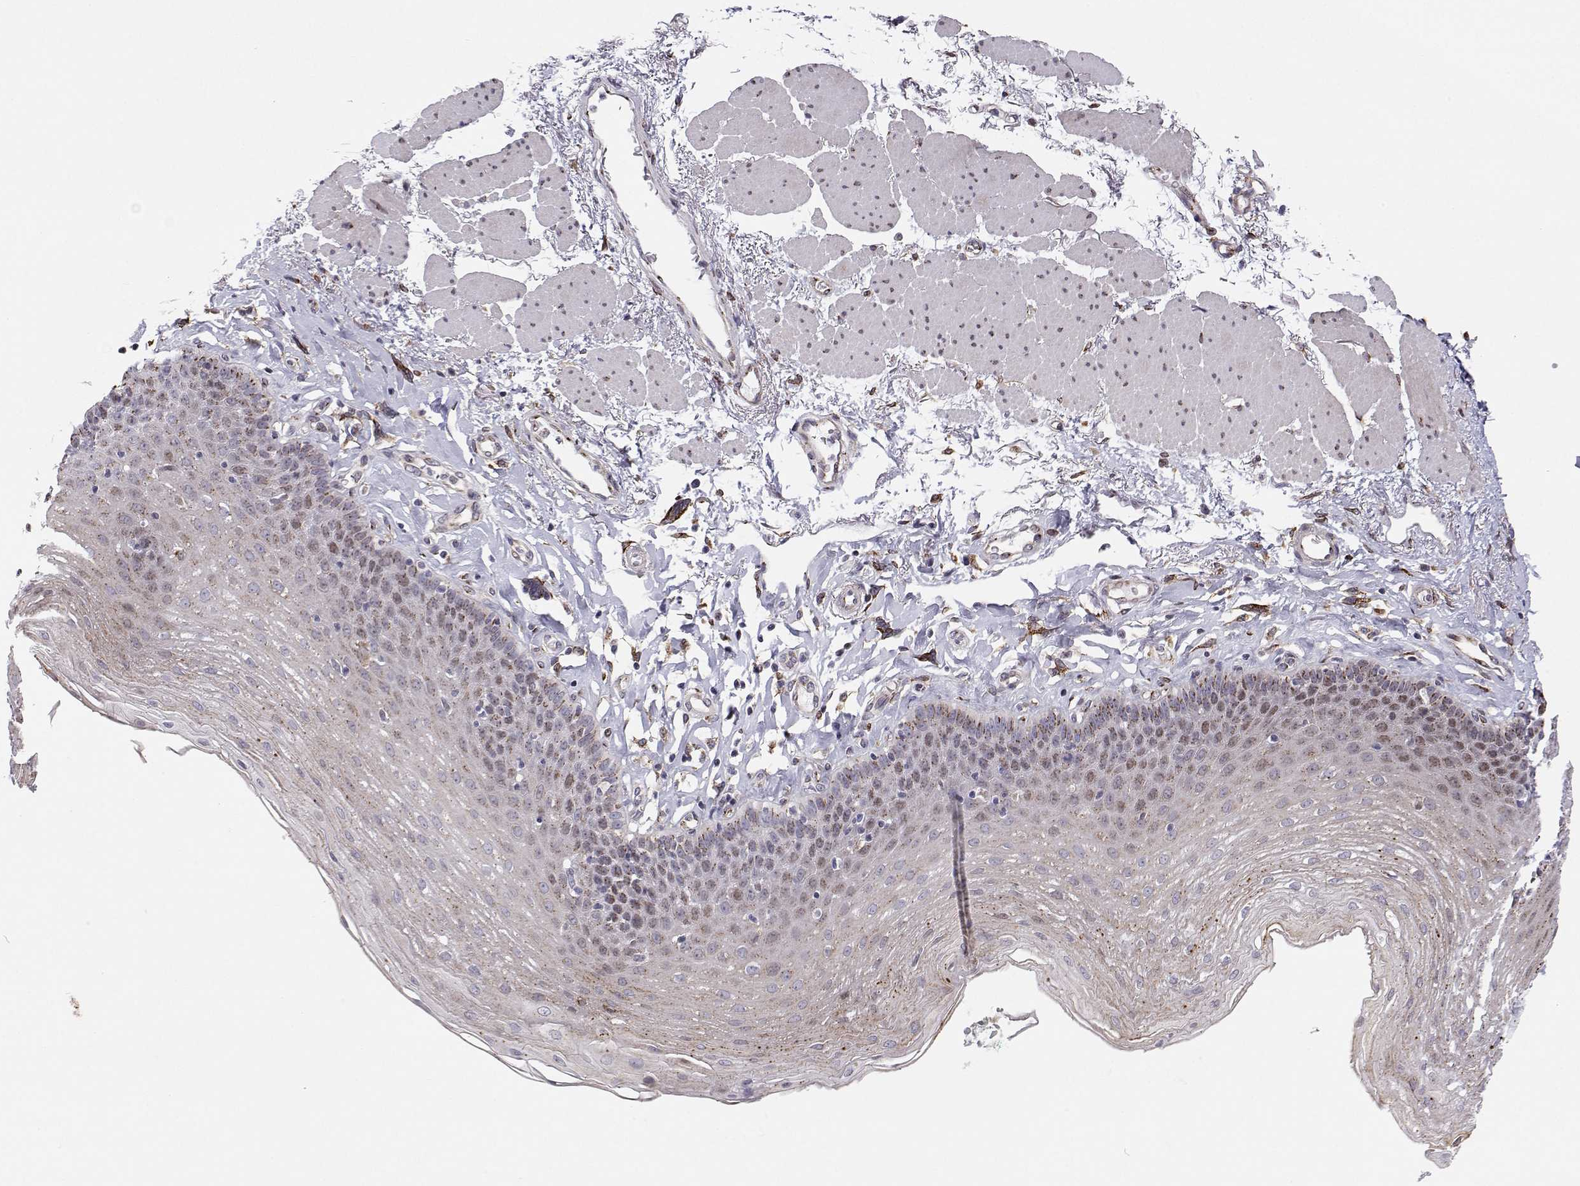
{"staining": {"intensity": "weak", "quantity": "25%-75%", "location": "cytoplasmic/membranous"}, "tissue": "esophagus", "cell_type": "Squamous epithelial cells", "image_type": "normal", "snomed": [{"axis": "morphology", "description": "Normal tissue, NOS"}, {"axis": "topography", "description": "Esophagus"}], "caption": "Immunohistochemistry (IHC) image of unremarkable esophagus: esophagus stained using immunohistochemistry shows low levels of weak protein expression localized specifically in the cytoplasmic/membranous of squamous epithelial cells, appearing as a cytoplasmic/membranous brown color.", "gene": "STARD13", "patient": {"sex": "female", "age": 81}}